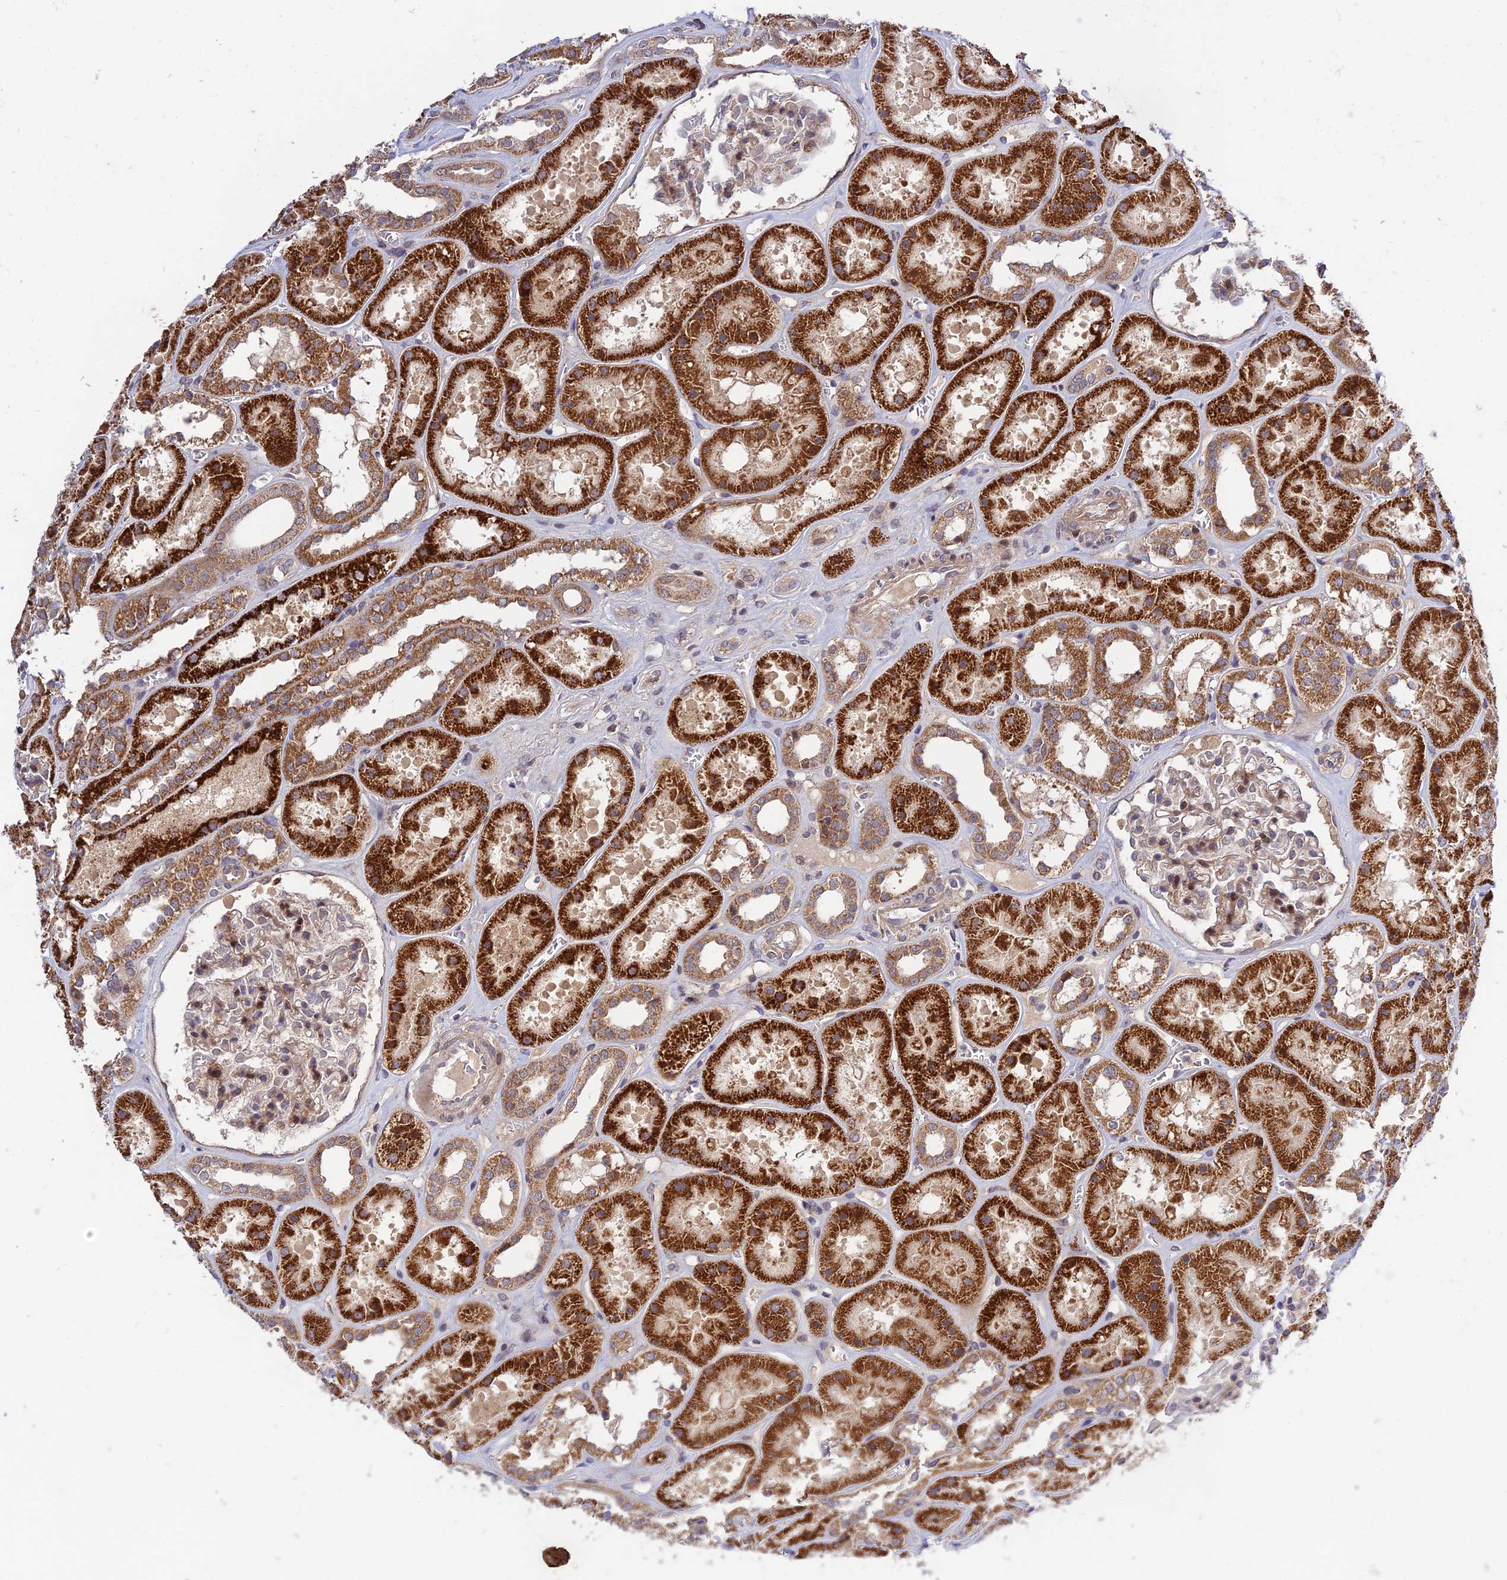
{"staining": {"intensity": "moderate", "quantity": "<25%", "location": "nuclear"}, "tissue": "kidney", "cell_type": "Cells in glomeruli", "image_type": "normal", "snomed": [{"axis": "morphology", "description": "Normal tissue, NOS"}, {"axis": "topography", "description": "Kidney"}], "caption": "High-power microscopy captured an IHC photomicrograph of unremarkable kidney, revealing moderate nuclear staining in about <25% of cells in glomeruli. (brown staining indicates protein expression, while blue staining denotes nuclei).", "gene": "PLEKHG2", "patient": {"sex": "female", "age": 41}}